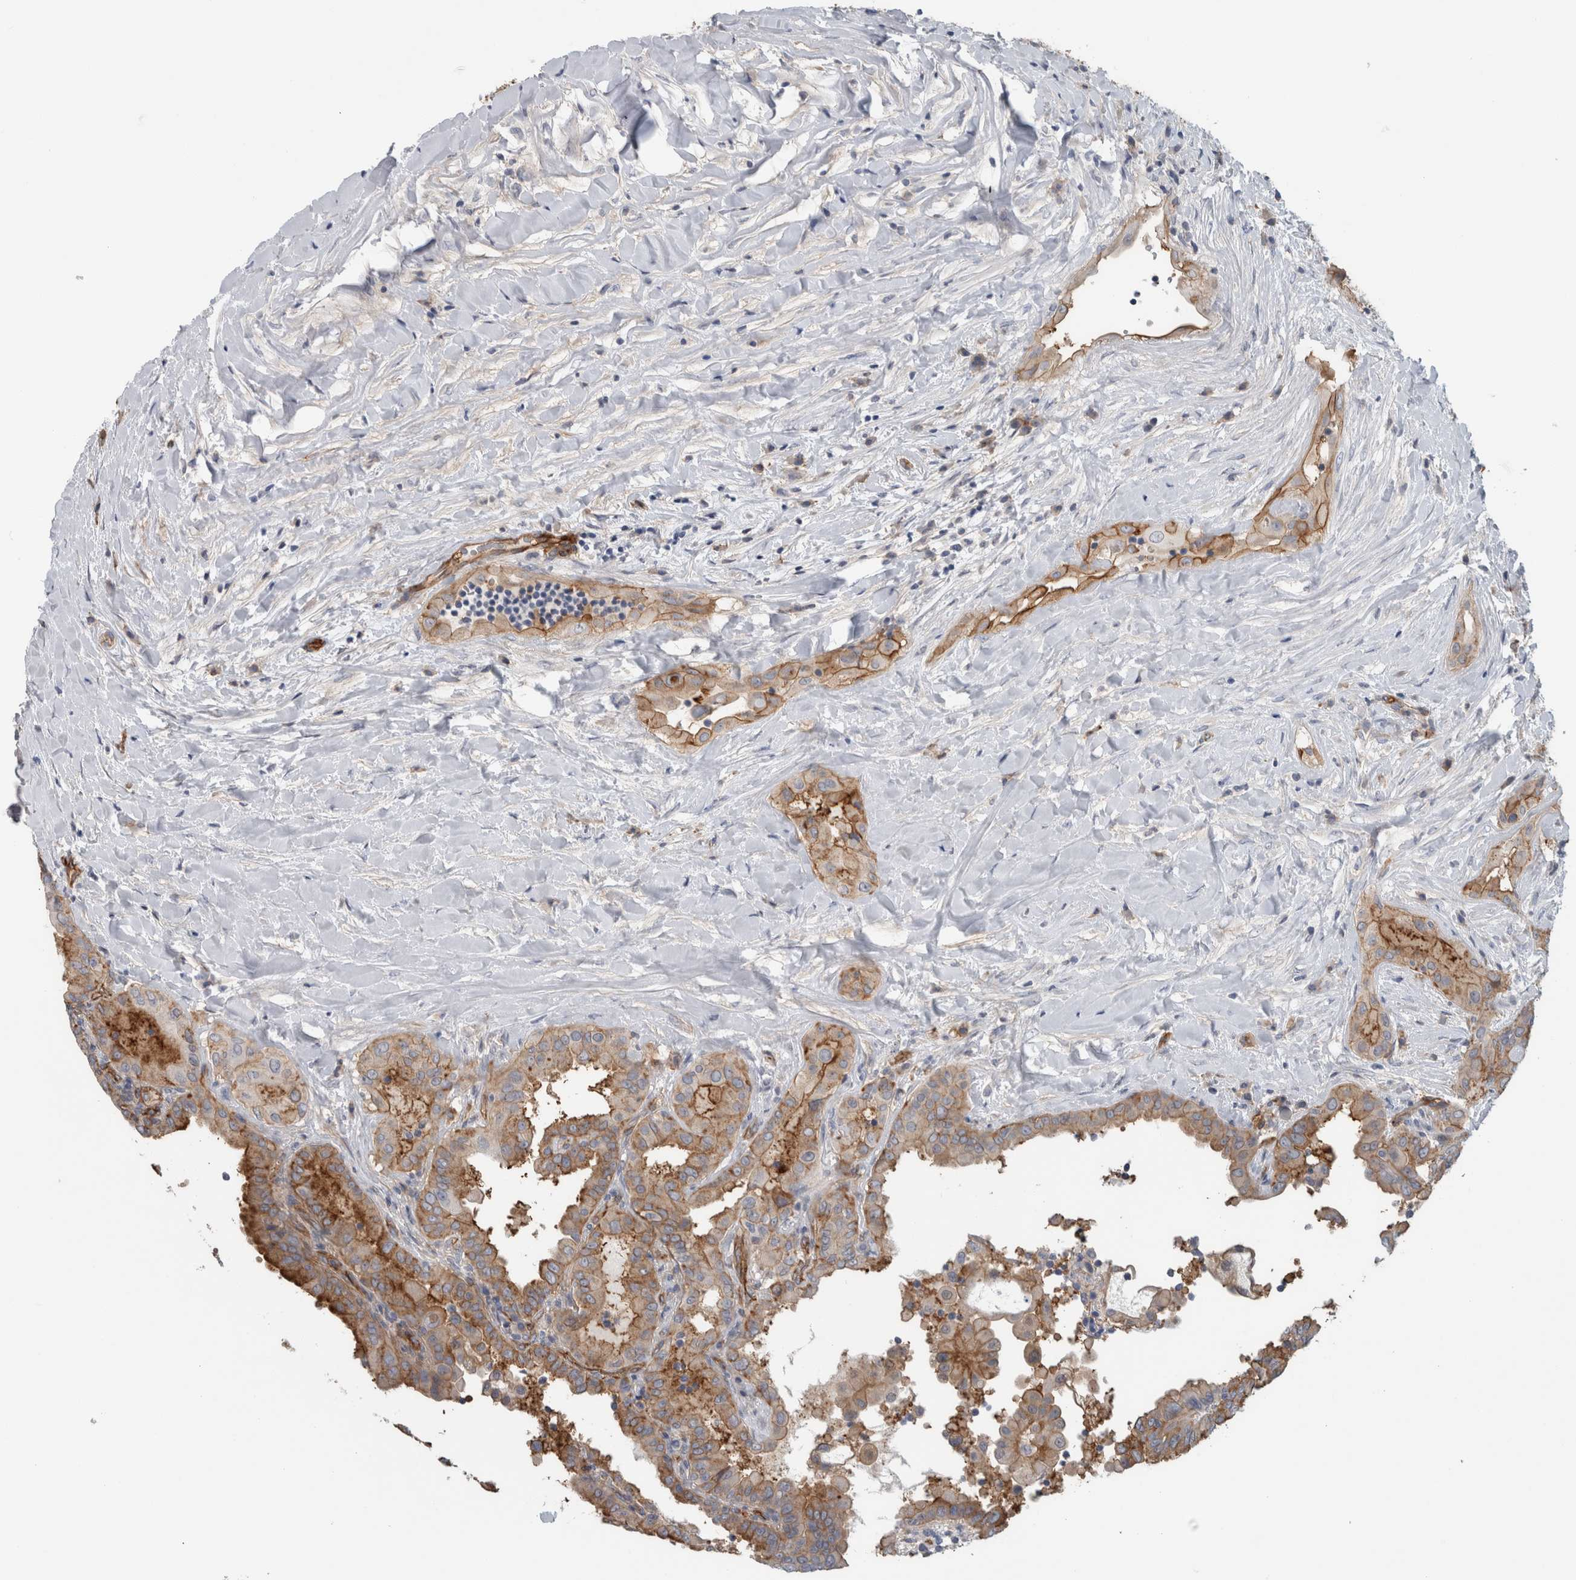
{"staining": {"intensity": "moderate", "quantity": ">75%", "location": "cytoplasmic/membranous"}, "tissue": "thyroid cancer", "cell_type": "Tumor cells", "image_type": "cancer", "snomed": [{"axis": "morphology", "description": "Papillary adenocarcinoma, NOS"}, {"axis": "topography", "description": "Thyroid gland"}], "caption": "A brown stain labels moderate cytoplasmic/membranous expression of a protein in thyroid cancer tumor cells. The protein of interest is stained brown, and the nuclei are stained in blue (DAB (3,3'-diaminobenzidine) IHC with brightfield microscopy, high magnification).", "gene": "CD59", "patient": {"sex": "male", "age": 33}}